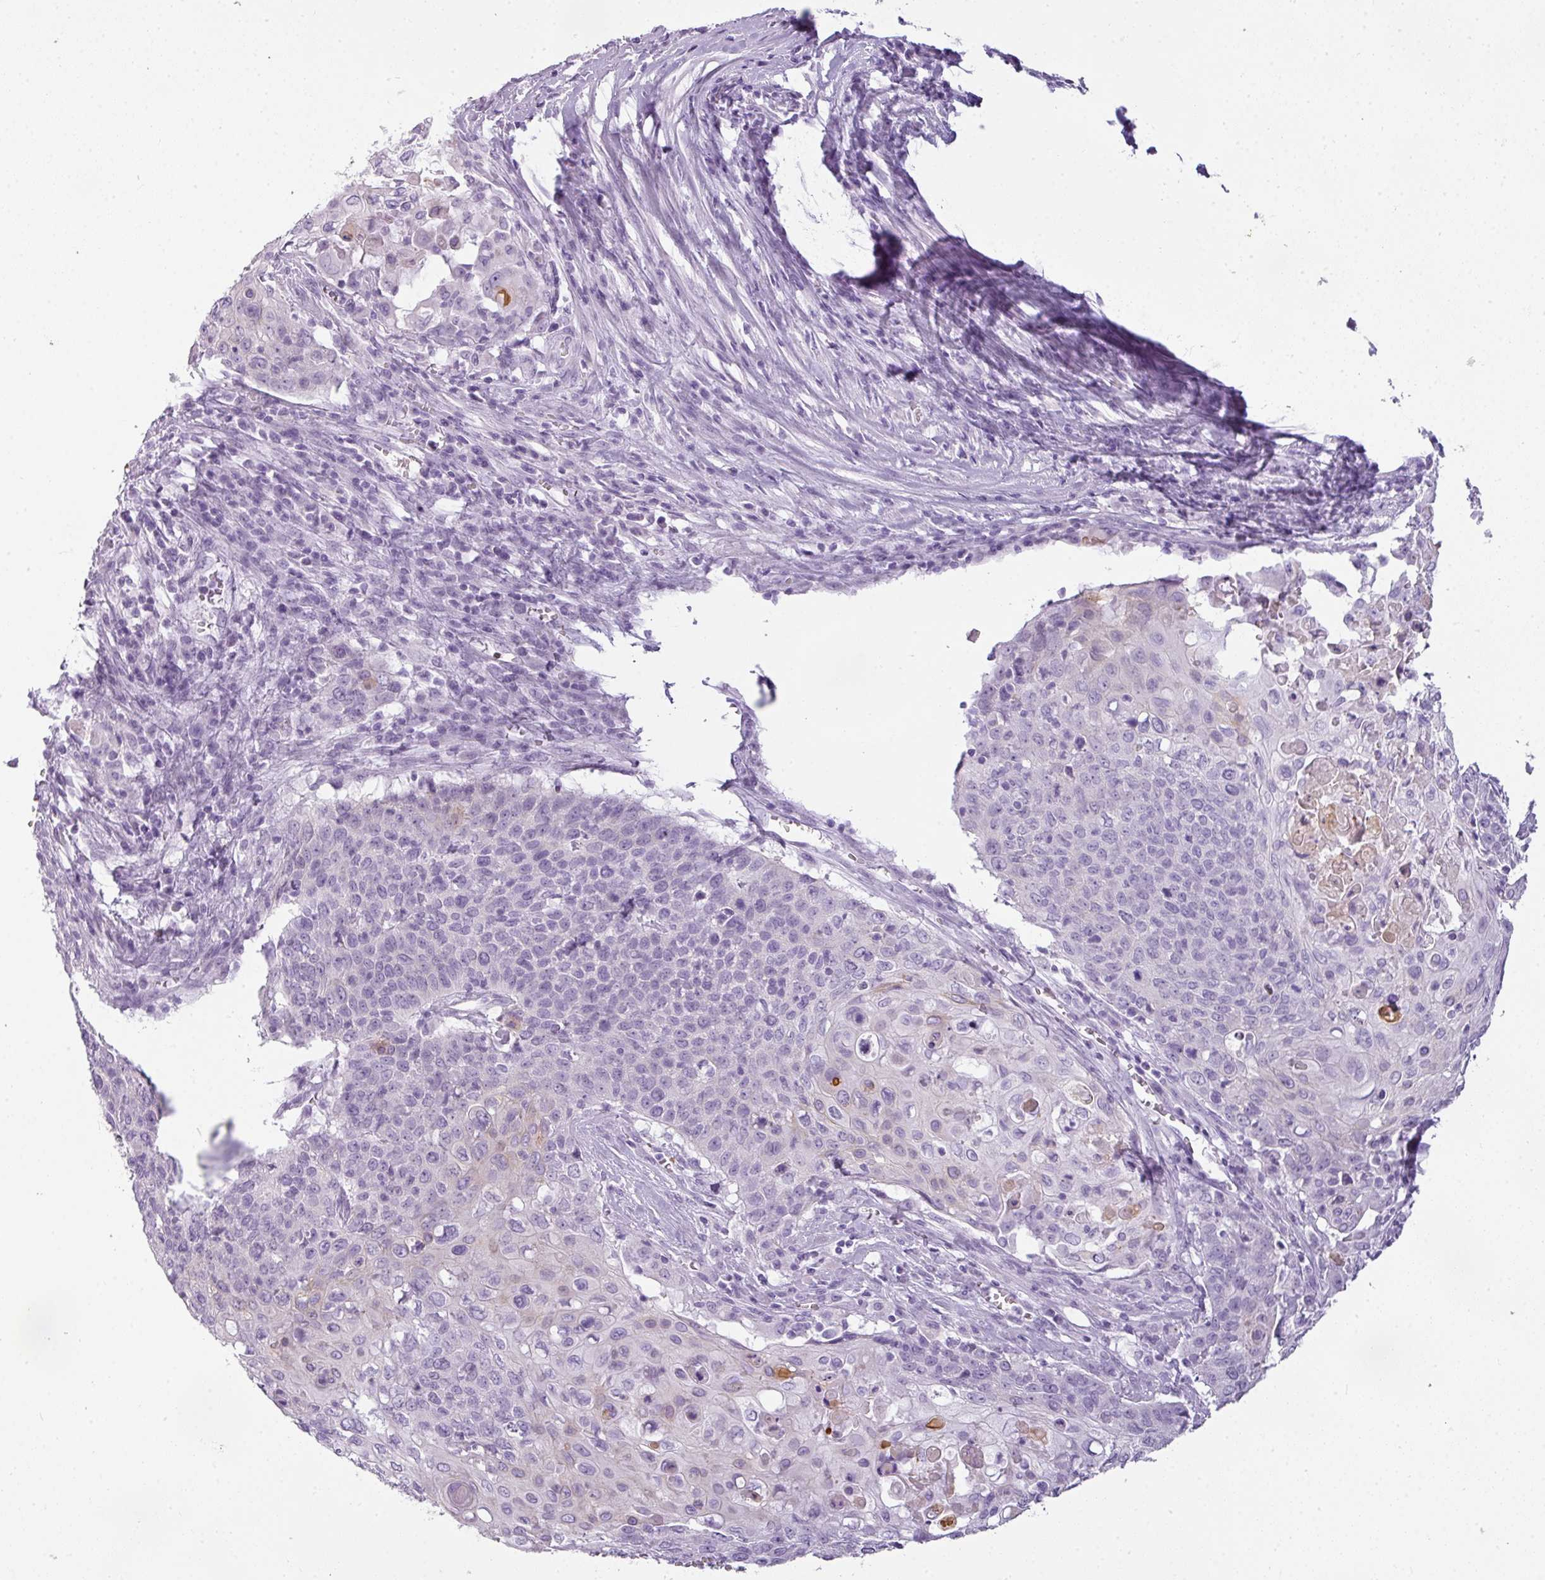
{"staining": {"intensity": "negative", "quantity": "none", "location": "none"}, "tissue": "cervical cancer", "cell_type": "Tumor cells", "image_type": "cancer", "snomed": [{"axis": "morphology", "description": "Squamous cell carcinoma, NOS"}, {"axis": "topography", "description": "Cervix"}], "caption": "Tumor cells are negative for brown protein staining in squamous cell carcinoma (cervical). (Immunohistochemistry (ihc), brightfield microscopy, high magnification).", "gene": "RBMY1F", "patient": {"sex": "female", "age": 39}}